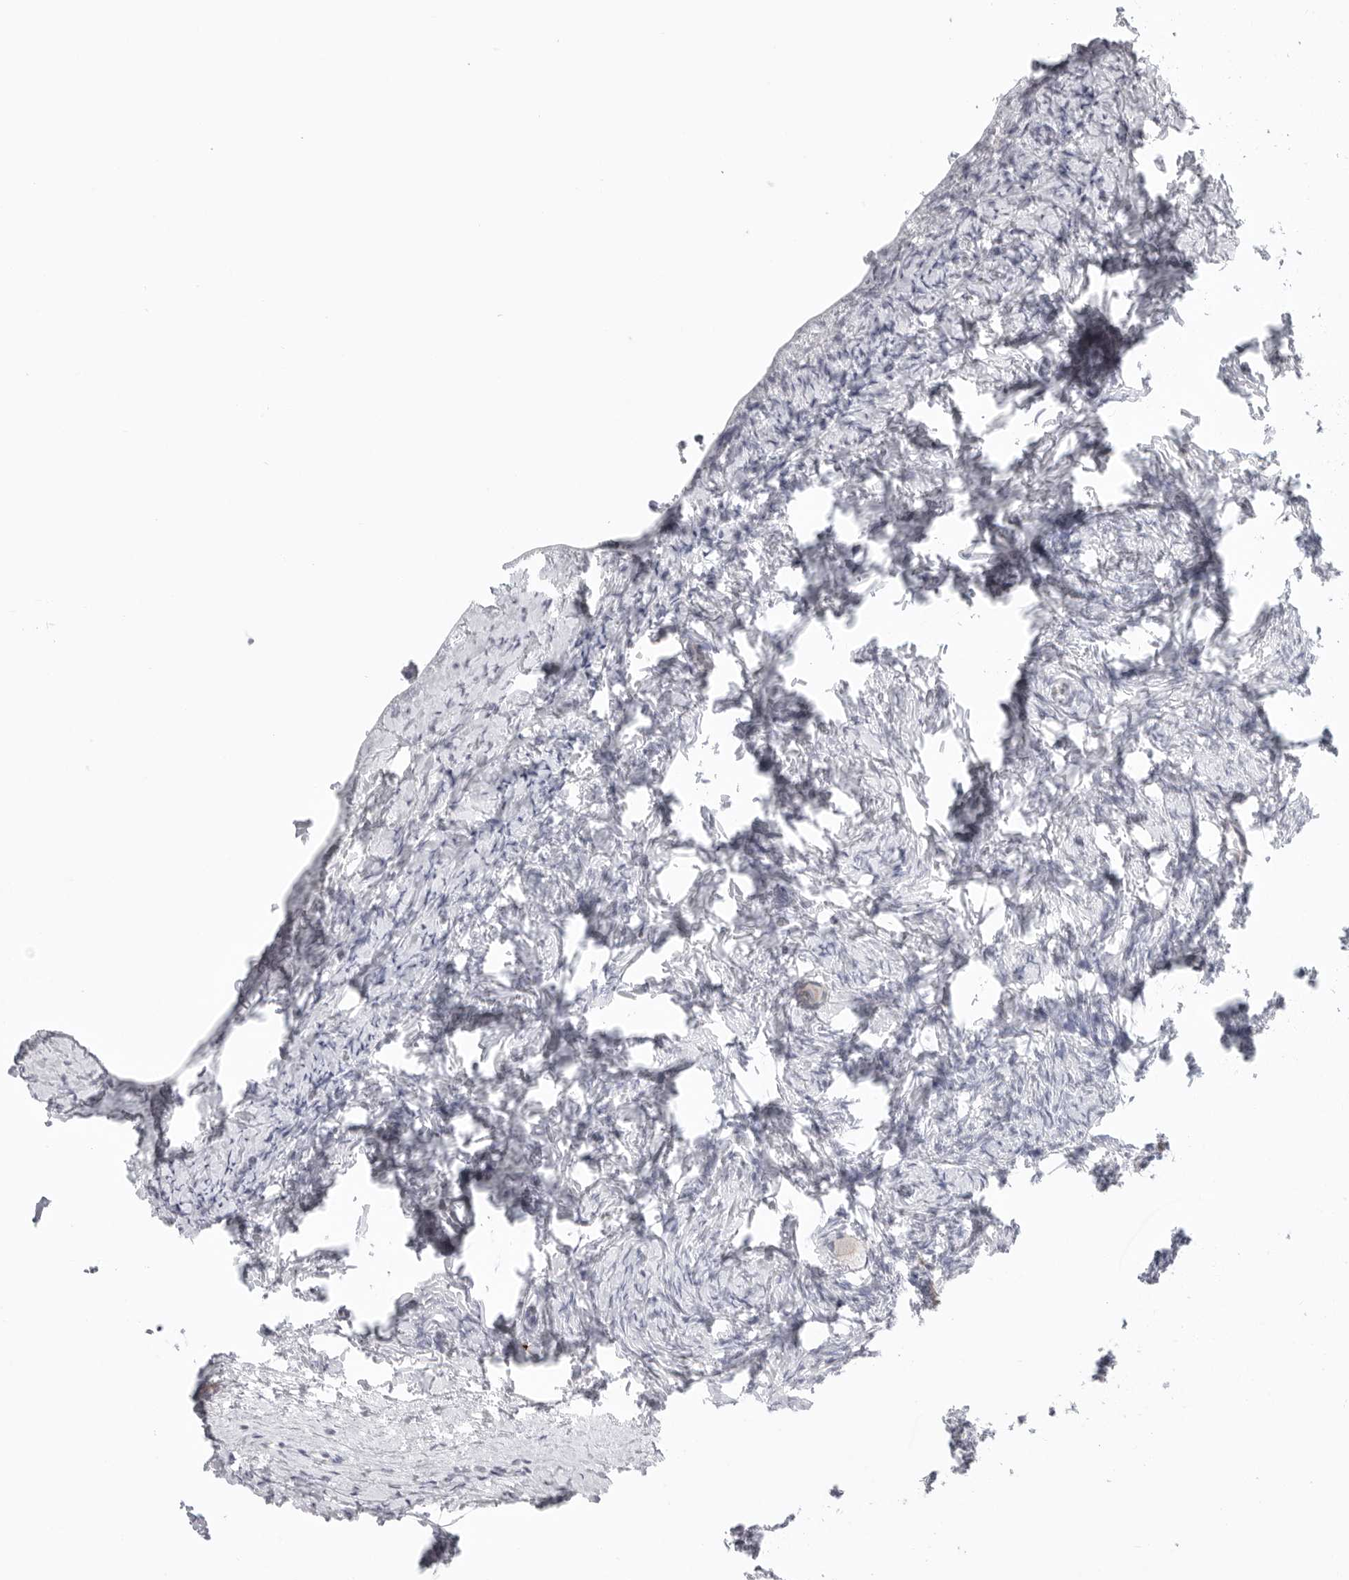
{"staining": {"intensity": "negative", "quantity": "none", "location": "none"}, "tissue": "ovary", "cell_type": "Follicle cells", "image_type": "normal", "snomed": [{"axis": "morphology", "description": "Normal tissue, NOS"}, {"axis": "topography", "description": "Ovary"}], "caption": "An immunohistochemistry image of unremarkable ovary is shown. There is no staining in follicle cells of ovary. (DAB immunohistochemistry (IHC) with hematoxylin counter stain).", "gene": "STAB2", "patient": {"sex": "female", "age": 27}}